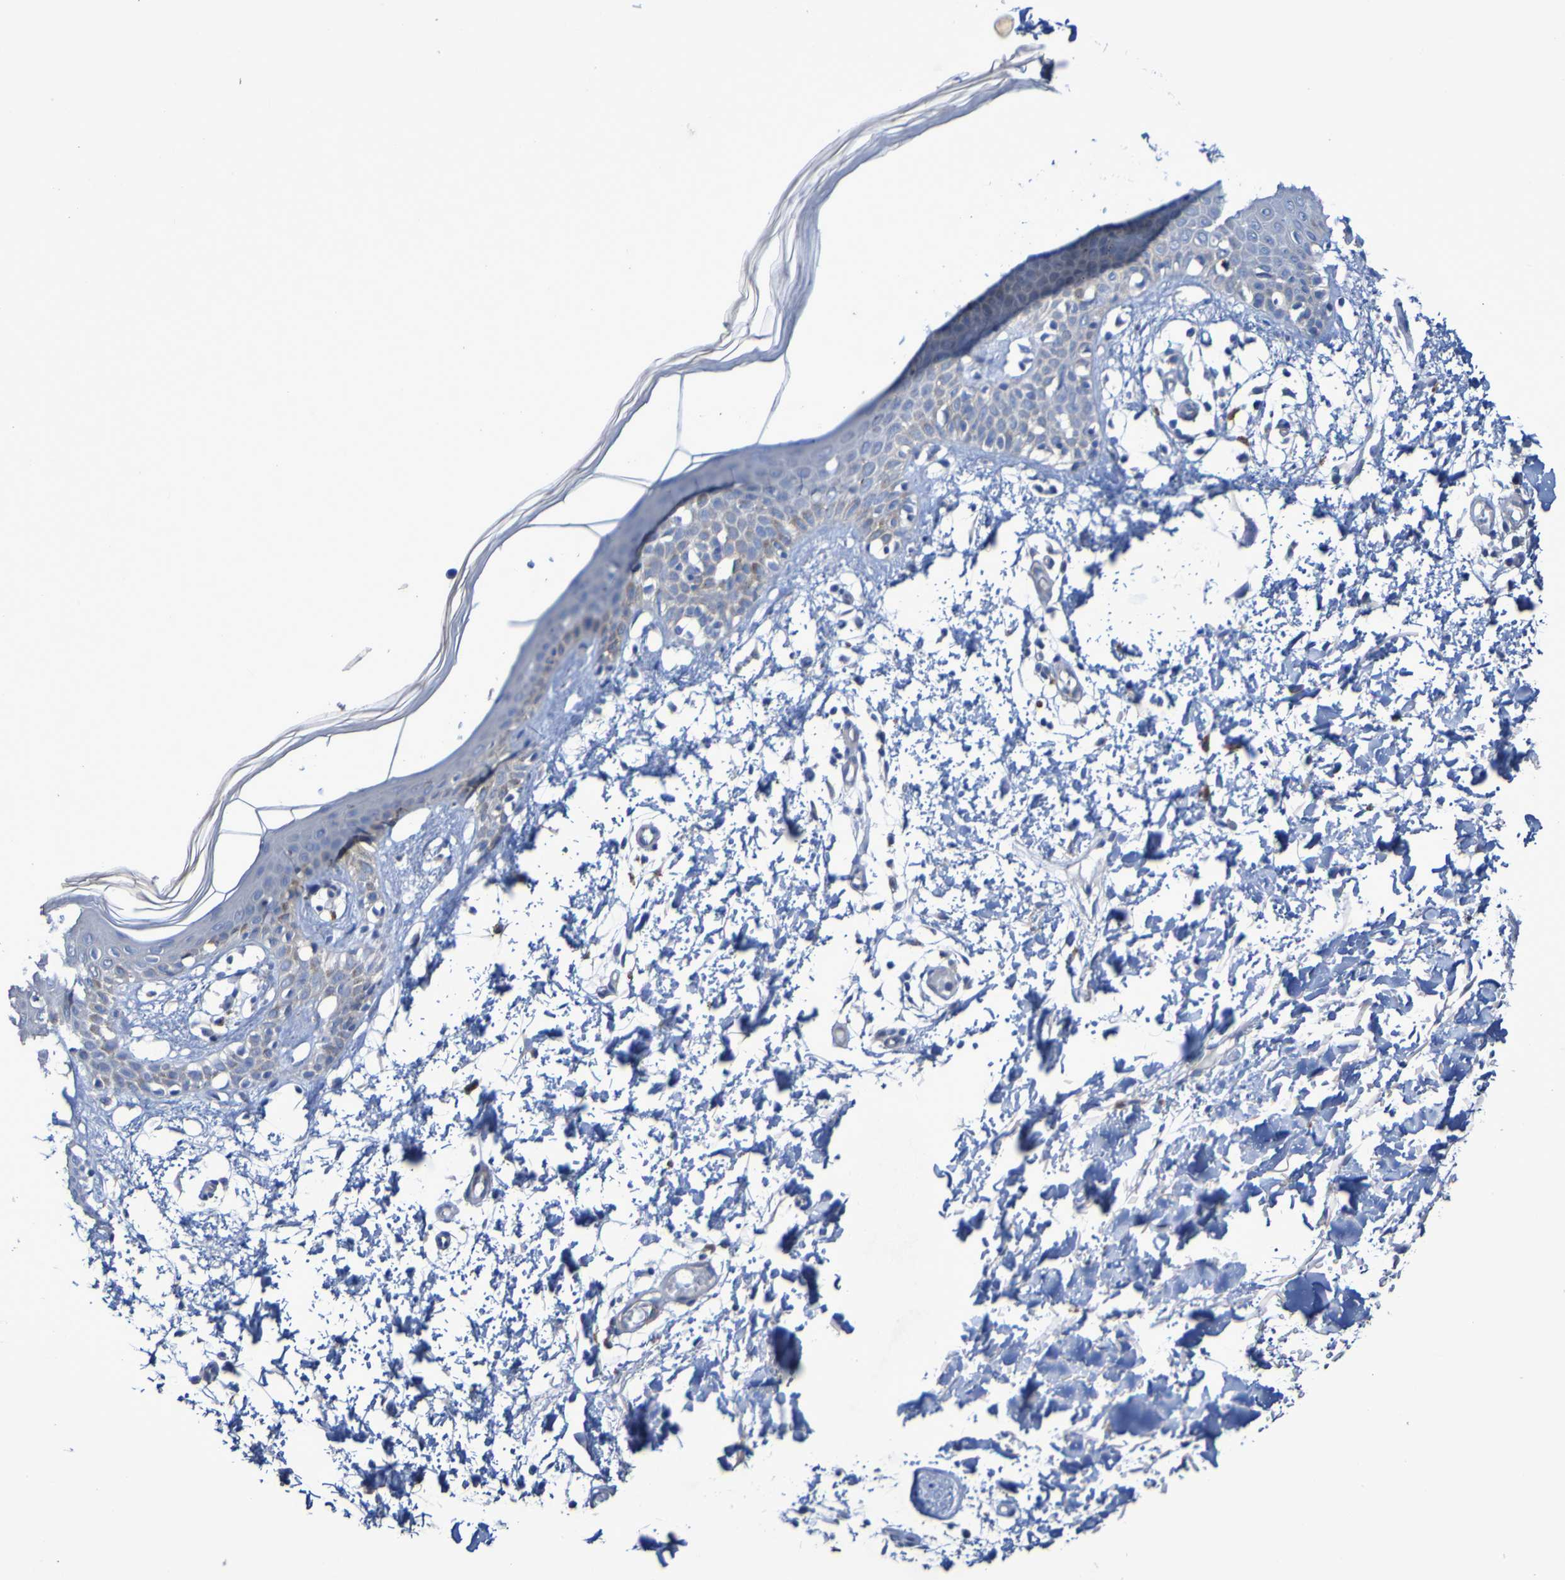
{"staining": {"intensity": "negative", "quantity": "none", "location": "none"}, "tissue": "skin", "cell_type": "Fibroblasts", "image_type": "normal", "snomed": [{"axis": "morphology", "description": "Normal tissue, NOS"}, {"axis": "topography", "description": "Skin"}], "caption": "A high-resolution micrograph shows IHC staining of normal skin, which shows no significant staining in fibroblasts.", "gene": "SRPRB", "patient": {"sex": "male", "age": 53}}